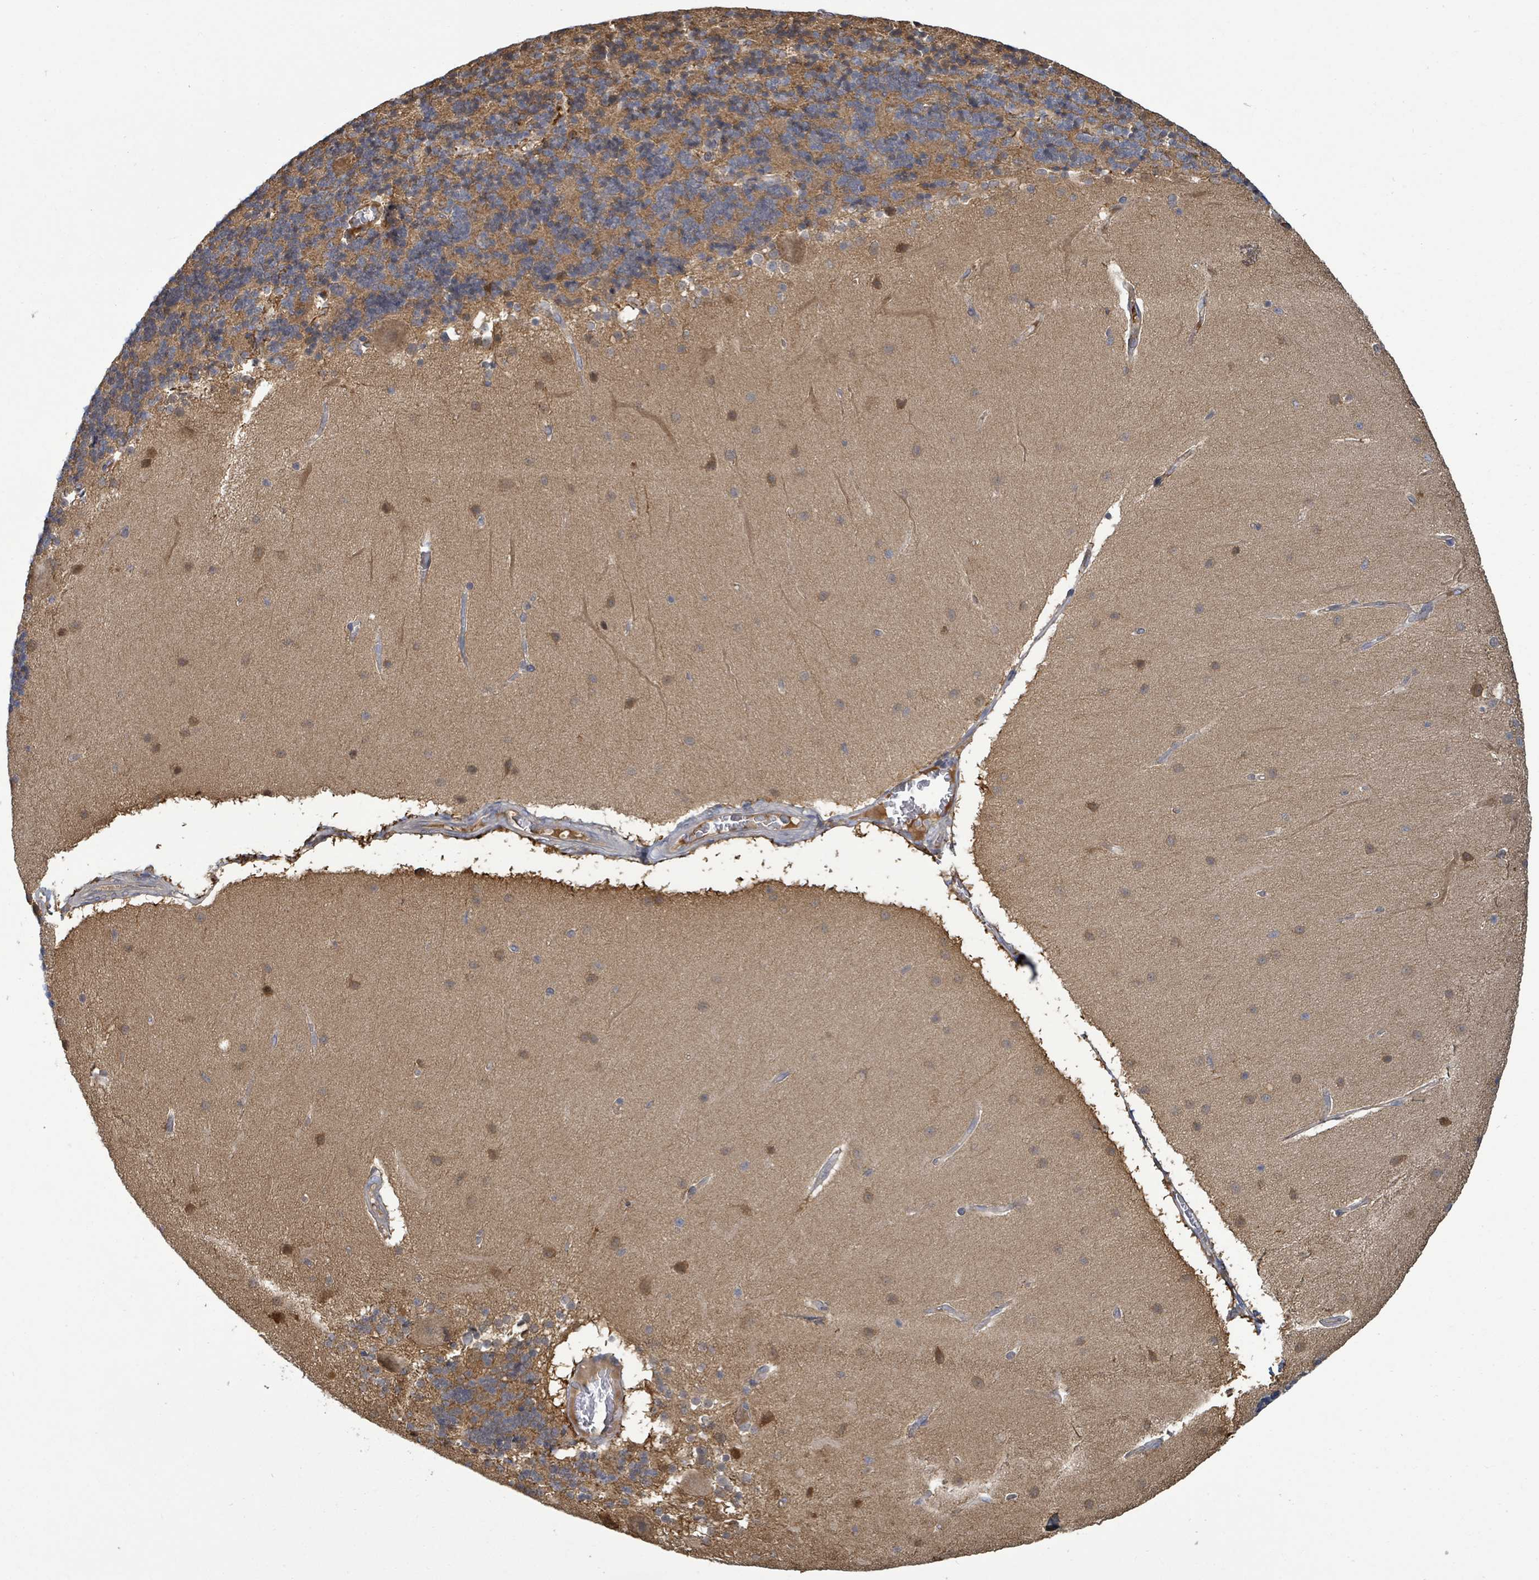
{"staining": {"intensity": "moderate", "quantity": ">75%", "location": "cytoplasmic/membranous"}, "tissue": "cerebellum", "cell_type": "Cells in granular layer", "image_type": "normal", "snomed": [{"axis": "morphology", "description": "Normal tissue, NOS"}, {"axis": "topography", "description": "Cerebellum"}], "caption": "Cerebellum stained with a brown dye reveals moderate cytoplasmic/membranous positive positivity in approximately >75% of cells in granular layer.", "gene": "PGAM1", "patient": {"sex": "female", "age": 54}}